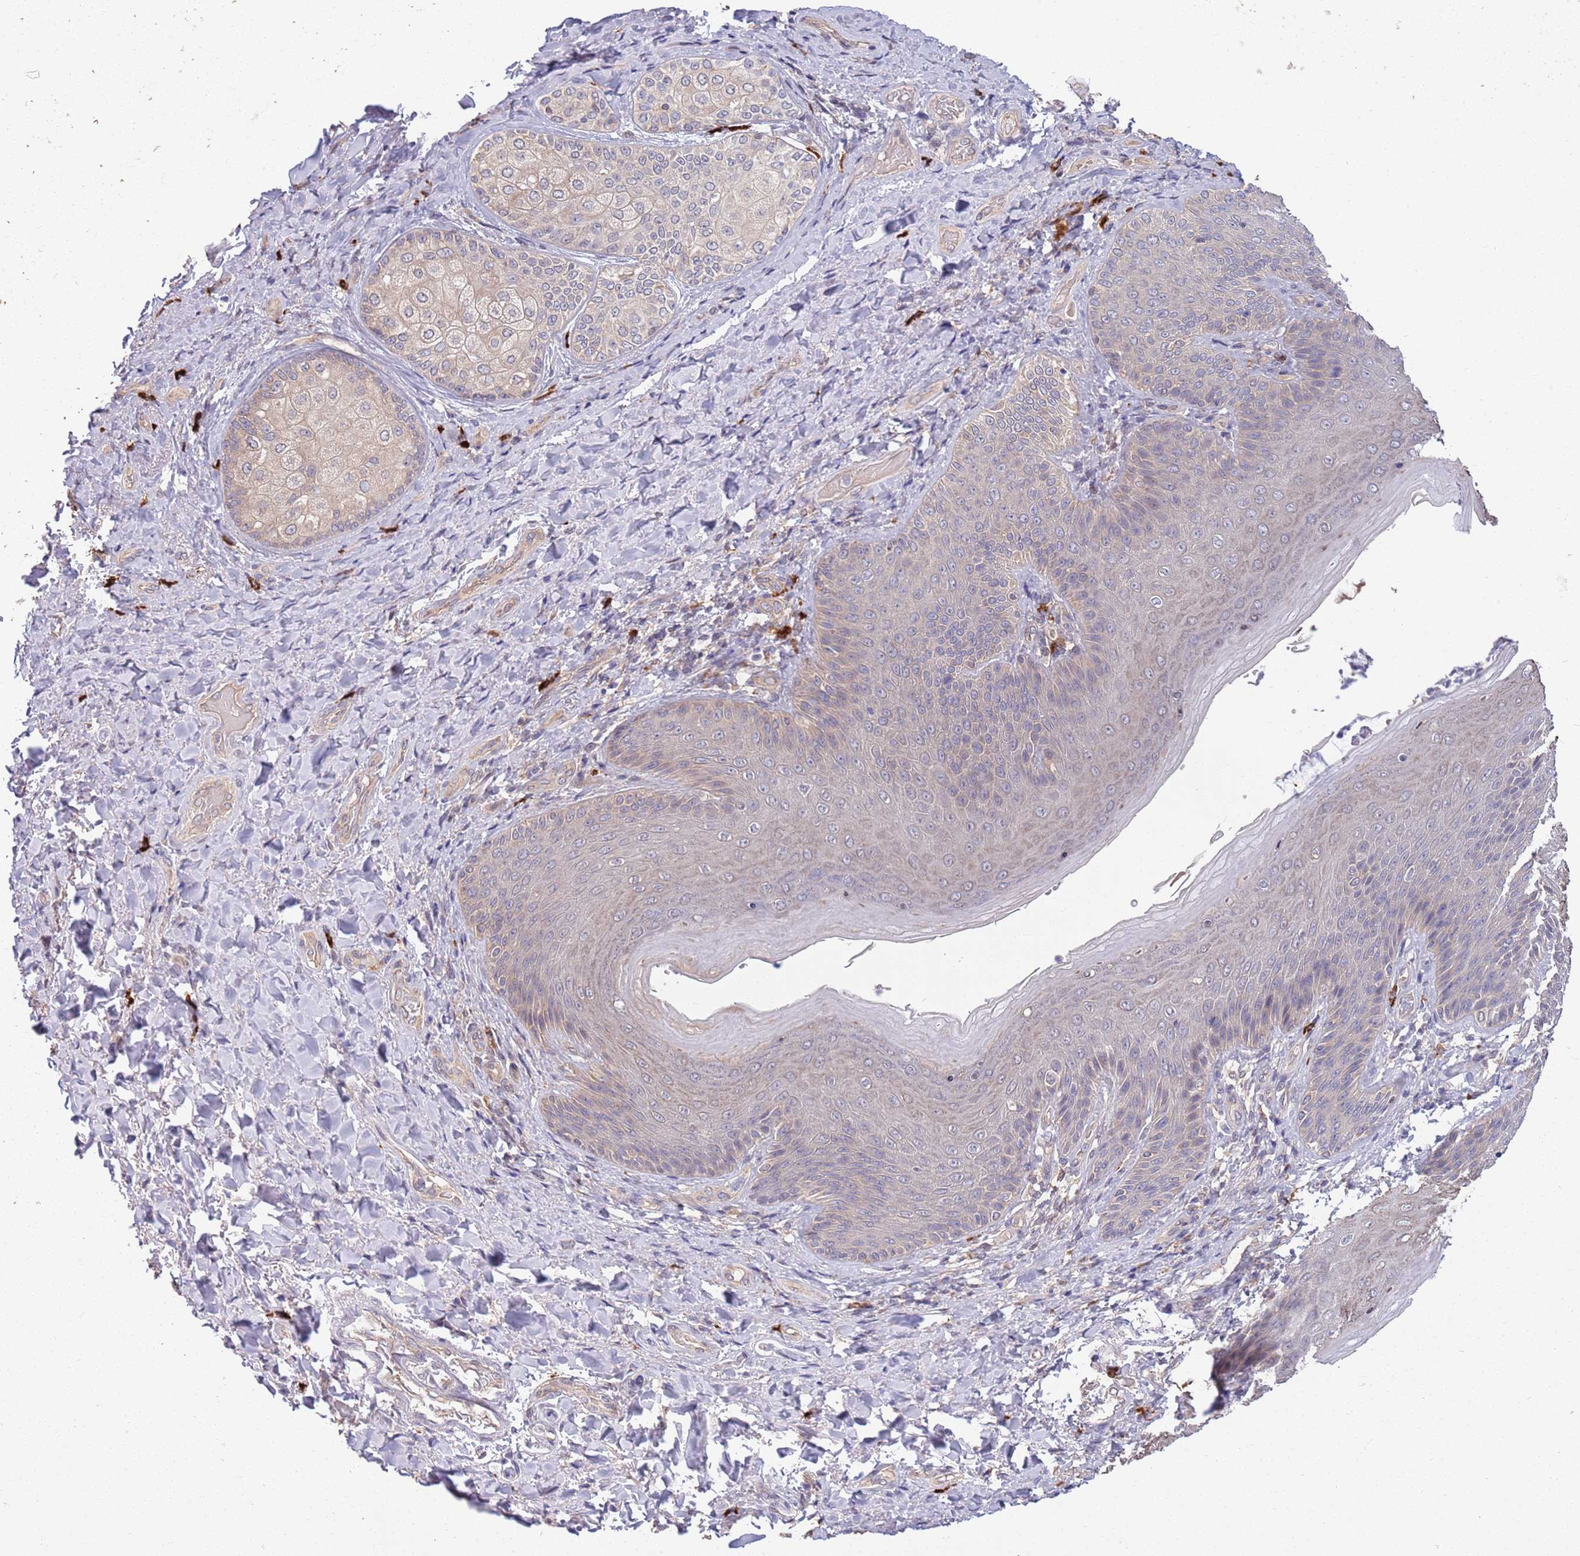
{"staining": {"intensity": "weak", "quantity": "<25%", "location": "cytoplasmic/membranous"}, "tissue": "skin", "cell_type": "Epidermal cells", "image_type": "normal", "snomed": [{"axis": "morphology", "description": "Normal tissue, NOS"}, {"axis": "topography", "description": "Anal"}], "caption": "DAB (3,3'-diaminobenzidine) immunohistochemical staining of benign skin shows no significant positivity in epidermal cells.", "gene": "MARVELD2", "patient": {"sex": "female", "age": 89}}